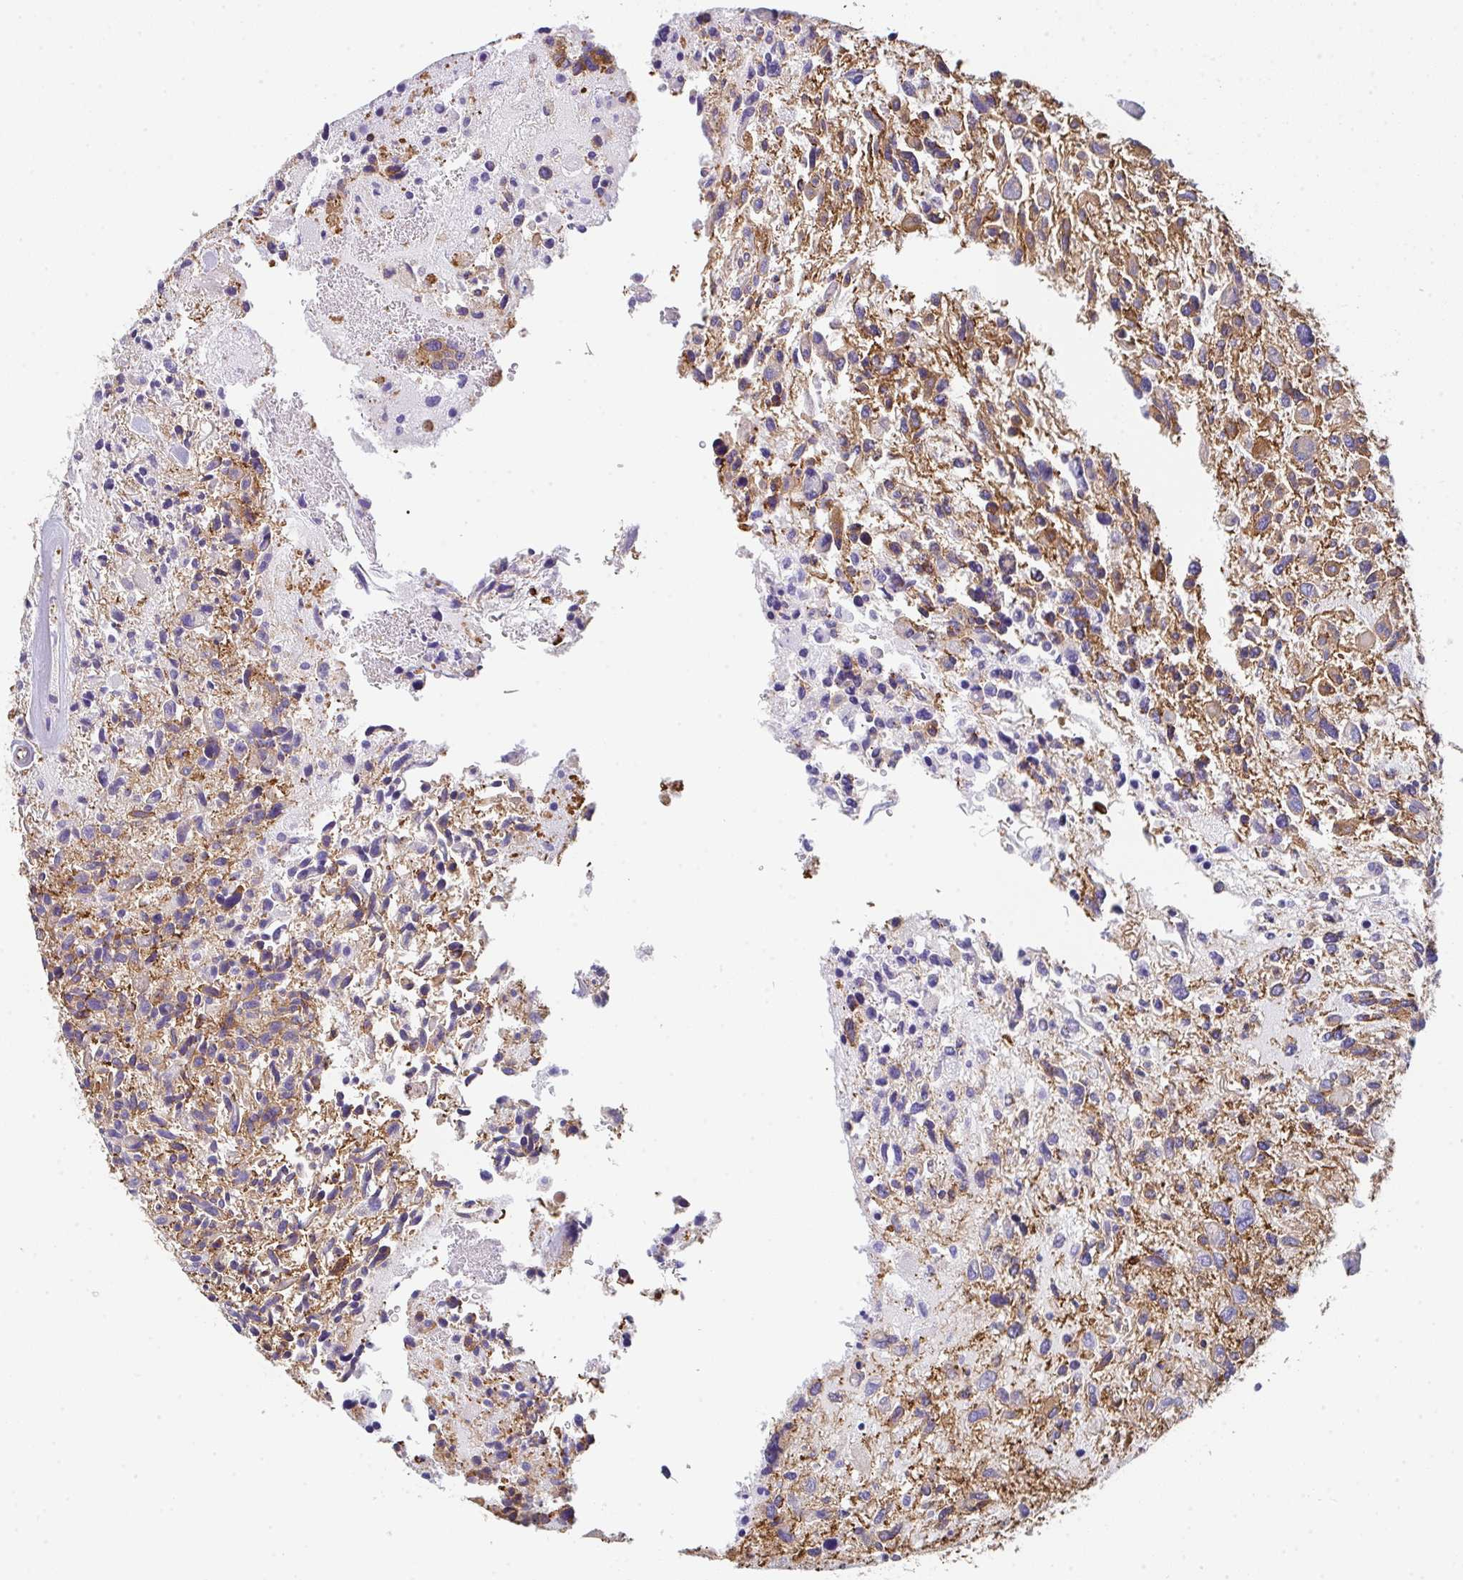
{"staining": {"intensity": "moderate", "quantity": "25%-75%", "location": "cytoplasmic/membranous"}, "tissue": "glioma", "cell_type": "Tumor cells", "image_type": "cancer", "snomed": [{"axis": "morphology", "description": "Glioma, malignant, High grade"}, {"axis": "topography", "description": "Brain"}], "caption": "Malignant glioma (high-grade) tissue shows moderate cytoplasmic/membranous positivity in approximately 25%-75% of tumor cells Nuclei are stained in blue.", "gene": "DBN1", "patient": {"sex": "female", "age": 11}}